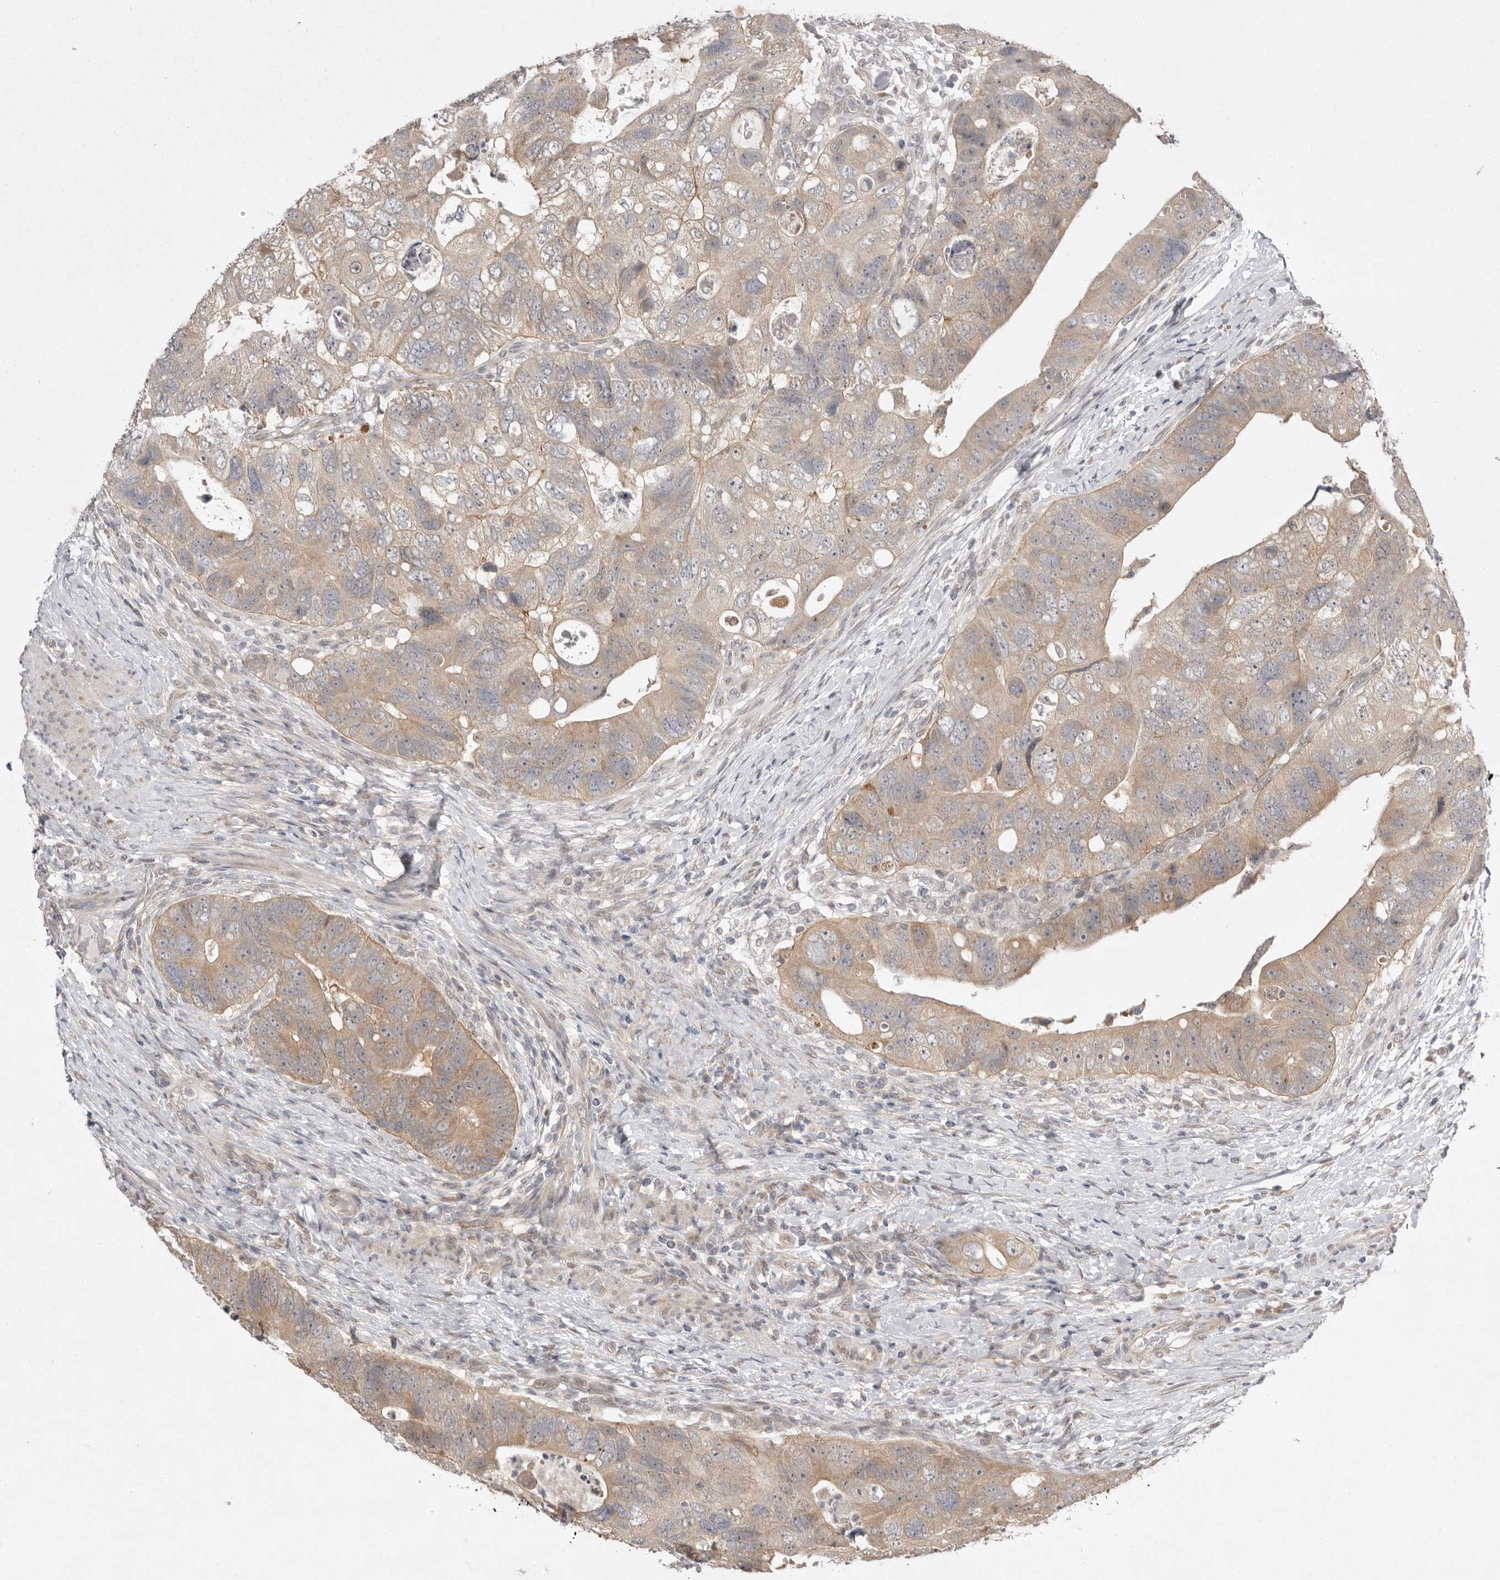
{"staining": {"intensity": "weak", "quantity": ">75%", "location": "cytoplasmic/membranous"}, "tissue": "colorectal cancer", "cell_type": "Tumor cells", "image_type": "cancer", "snomed": [{"axis": "morphology", "description": "Adenocarcinoma, NOS"}, {"axis": "topography", "description": "Rectum"}], "caption": "Colorectal adenocarcinoma stained for a protein exhibits weak cytoplasmic/membranous positivity in tumor cells. (brown staining indicates protein expression, while blue staining denotes nuclei).", "gene": "NSUN4", "patient": {"sex": "male", "age": 59}}